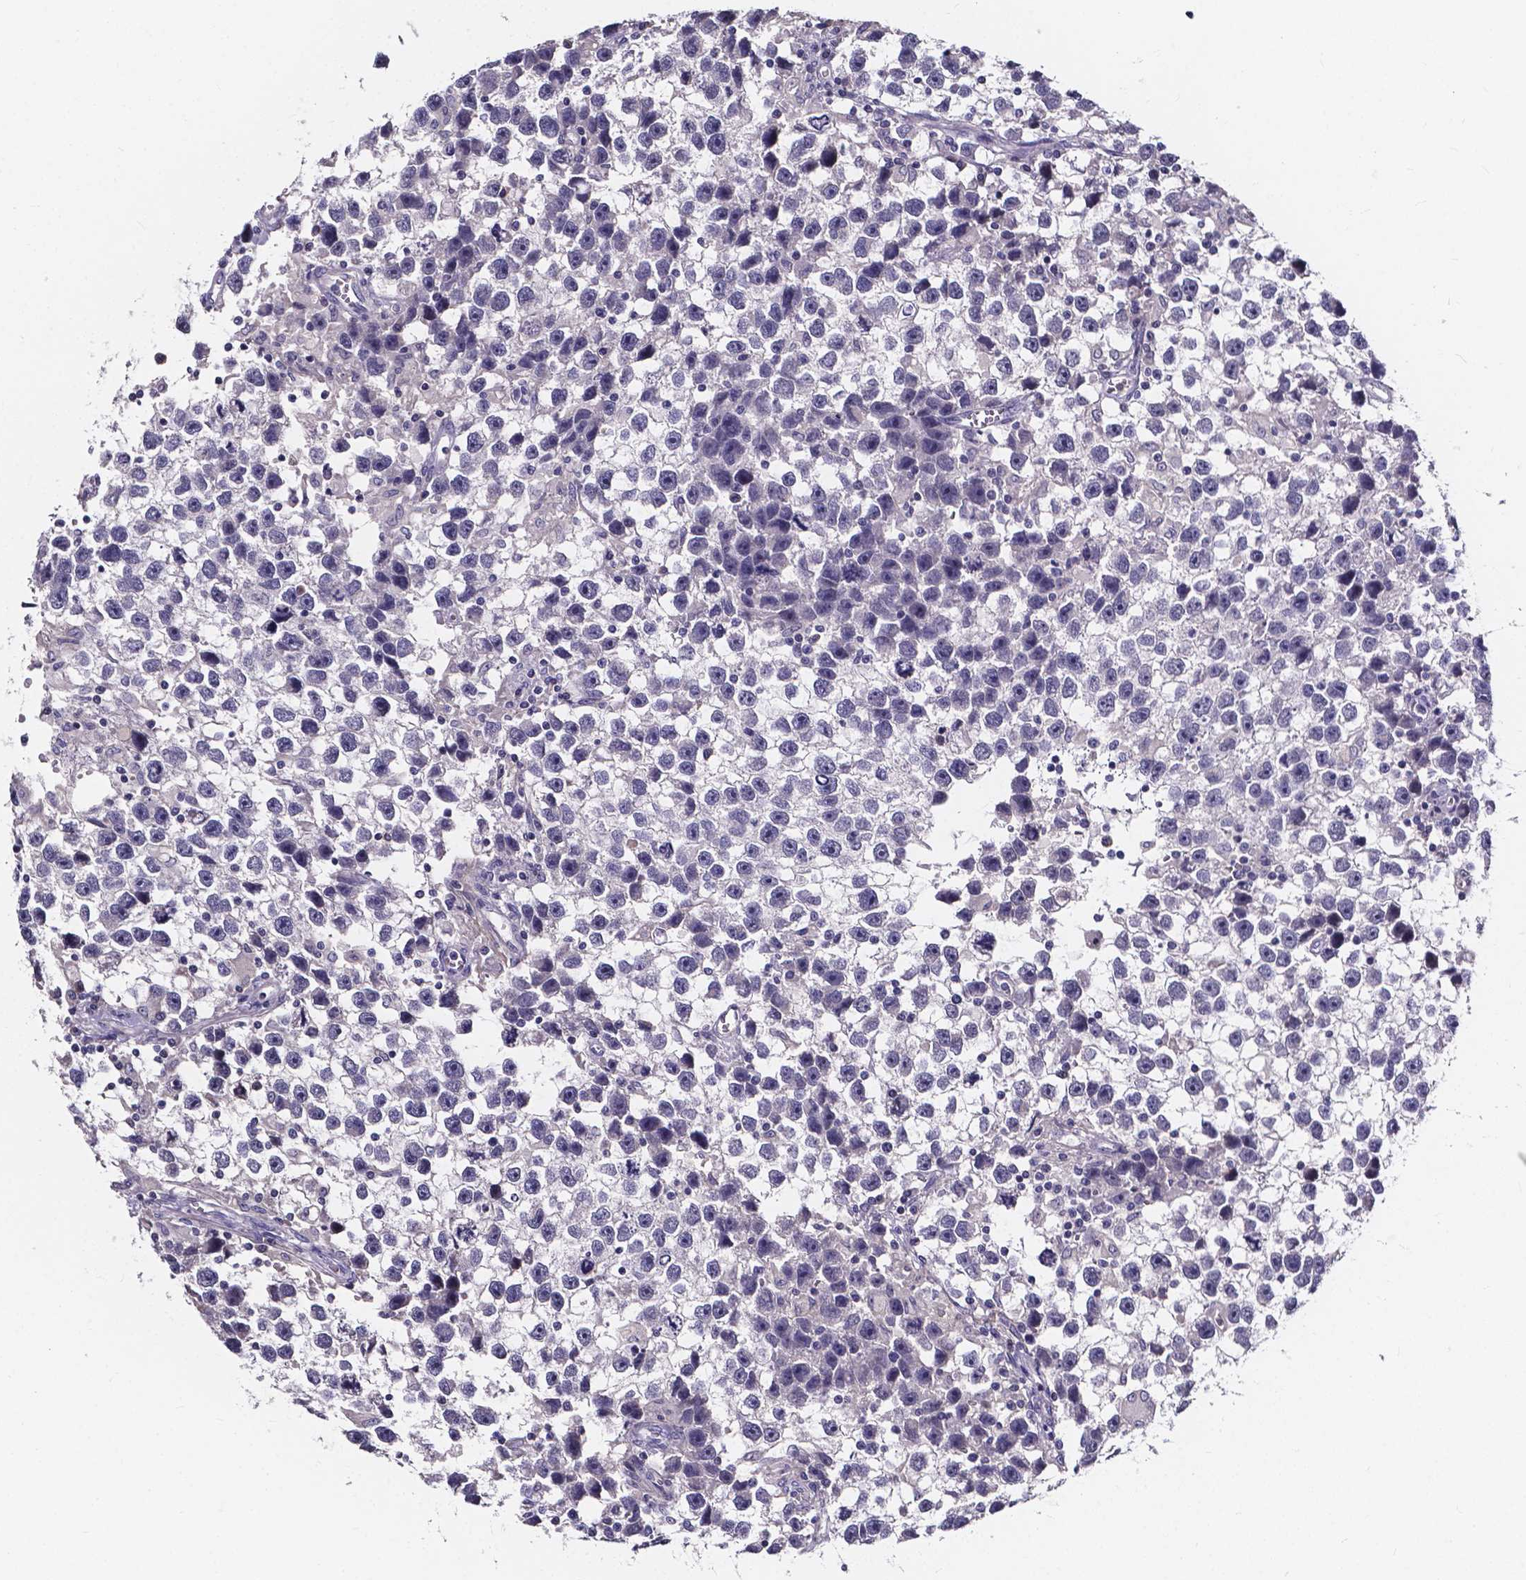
{"staining": {"intensity": "negative", "quantity": "none", "location": "none"}, "tissue": "testis cancer", "cell_type": "Tumor cells", "image_type": "cancer", "snomed": [{"axis": "morphology", "description": "Seminoma, NOS"}, {"axis": "topography", "description": "Testis"}], "caption": "This is an immunohistochemistry (IHC) histopathology image of human seminoma (testis). There is no staining in tumor cells.", "gene": "SPOCD1", "patient": {"sex": "male", "age": 43}}